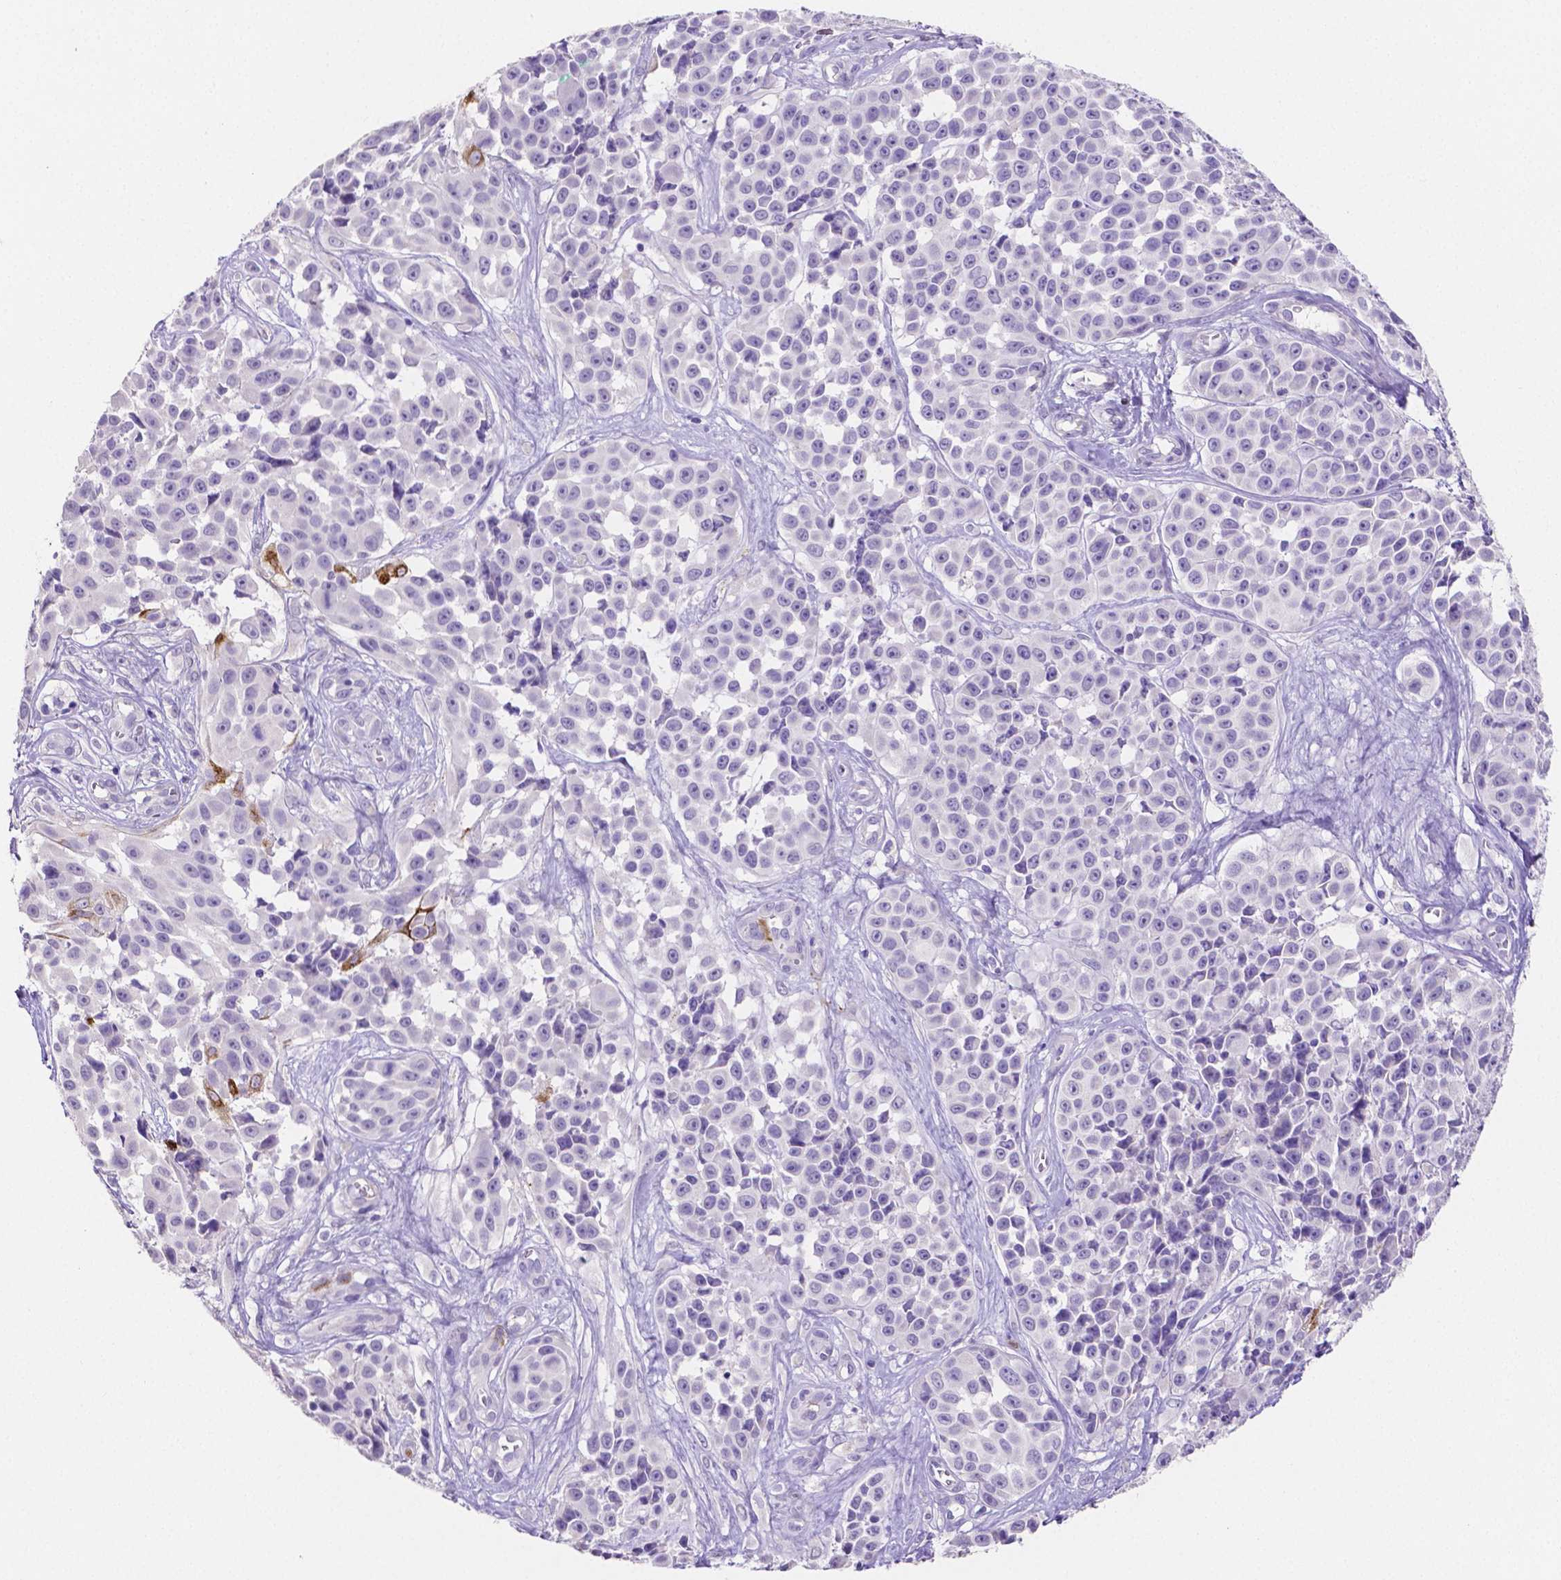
{"staining": {"intensity": "negative", "quantity": "none", "location": "none"}, "tissue": "melanoma", "cell_type": "Tumor cells", "image_type": "cancer", "snomed": [{"axis": "morphology", "description": "Malignant melanoma, NOS"}, {"axis": "topography", "description": "Skin"}], "caption": "The photomicrograph exhibits no significant staining in tumor cells of melanoma. (Brightfield microscopy of DAB (3,3'-diaminobenzidine) immunohistochemistry (IHC) at high magnification).", "gene": "MMP9", "patient": {"sex": "female", "age": 88}}